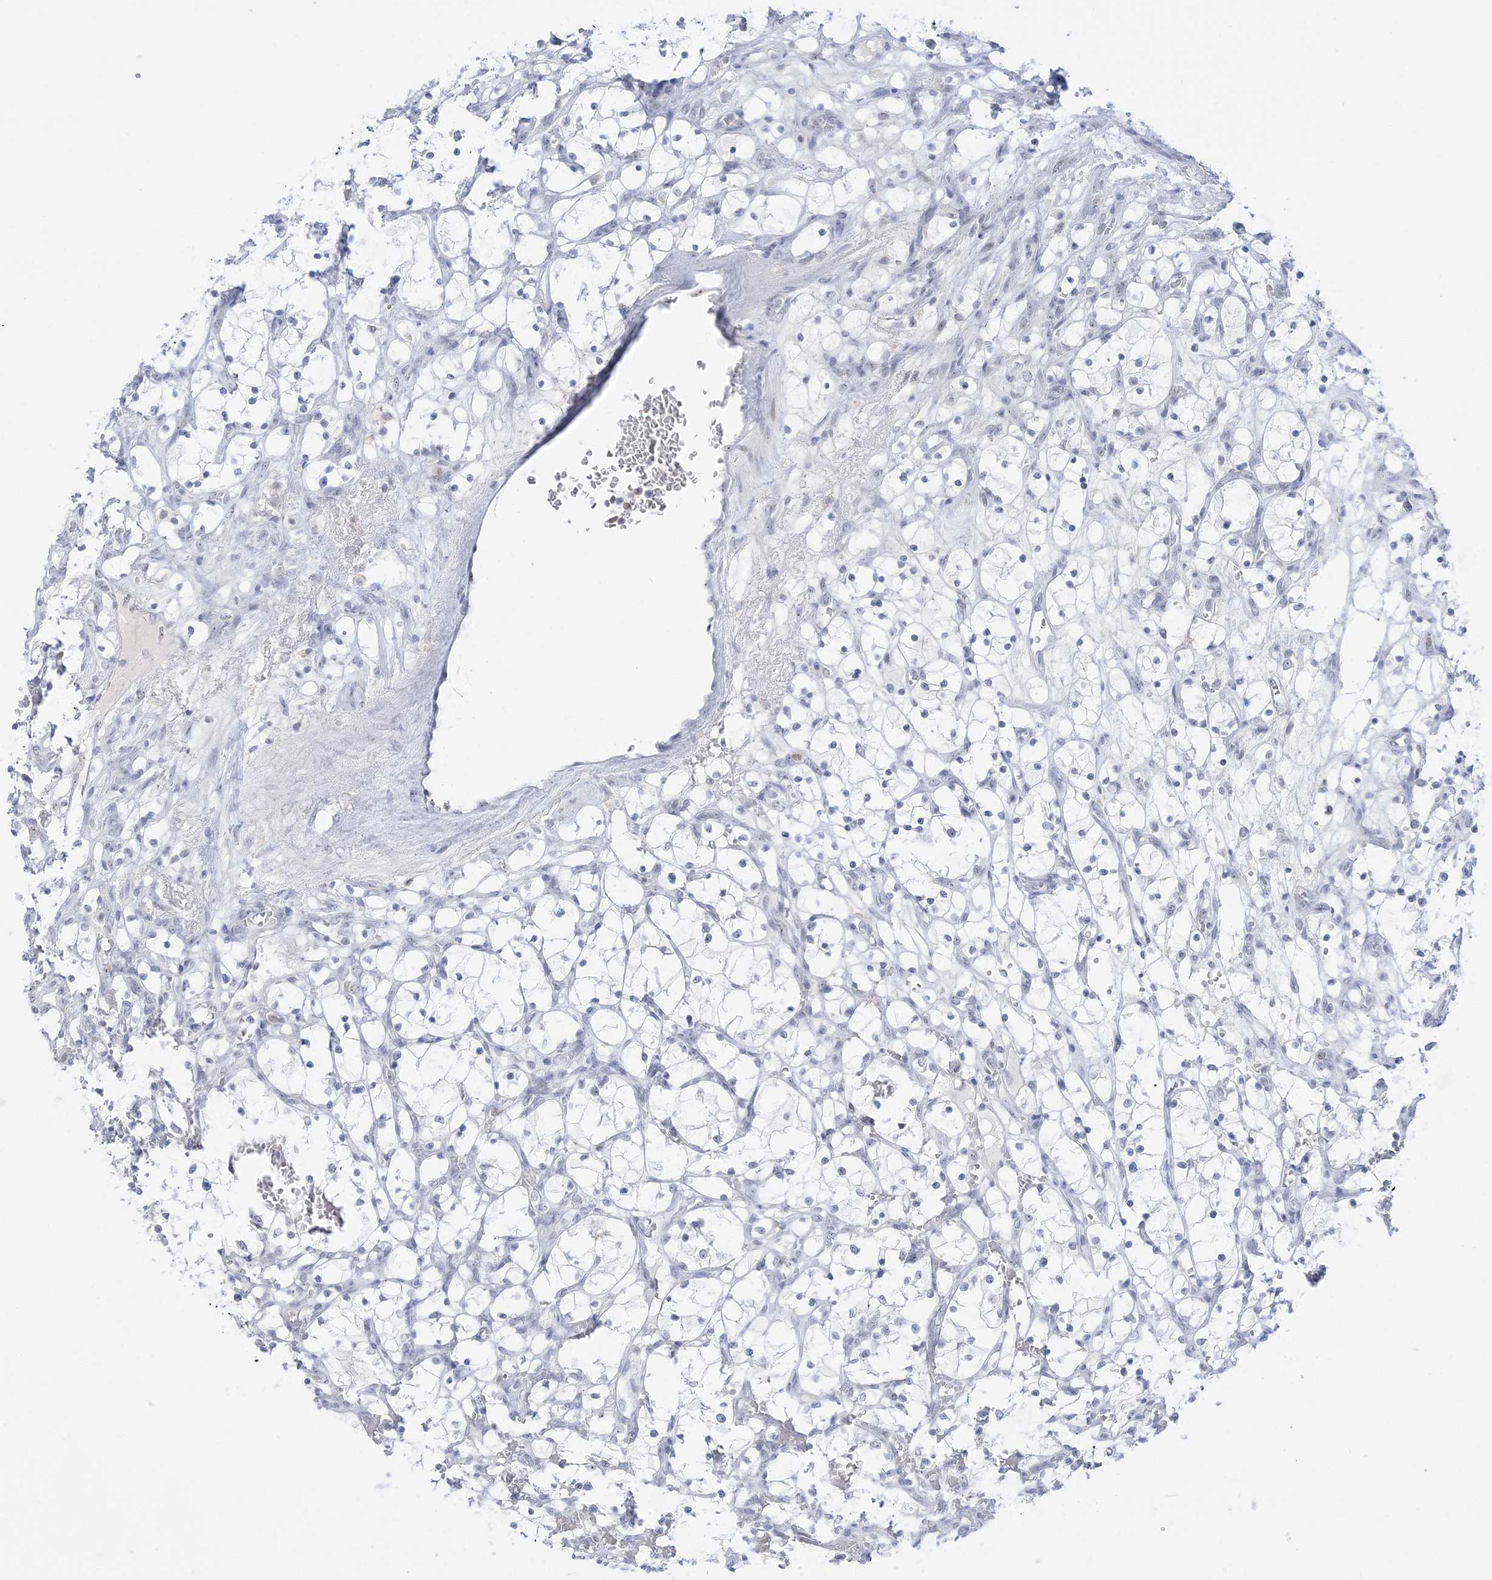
{"staining": {"intensity": "negative", "quantity": "none", "location": "none"}, "tissue": "renal cancer", "cell_type": "Tumor cells", "image_type": "cancer", "snomed": [{"axis": "morphology", "description": "Adenocarcinoma, NOS"}, {"axis": "topography", "description": "Kidney"}], "caption": "Immunohistochemistry (IHC) histopathology image of neoplastic tissue: renal cancer stained with DAB shows no significant protein positivity in tumor cells.", "gene": "DDX21", "patient": {"sex": "female", "age": 69}}